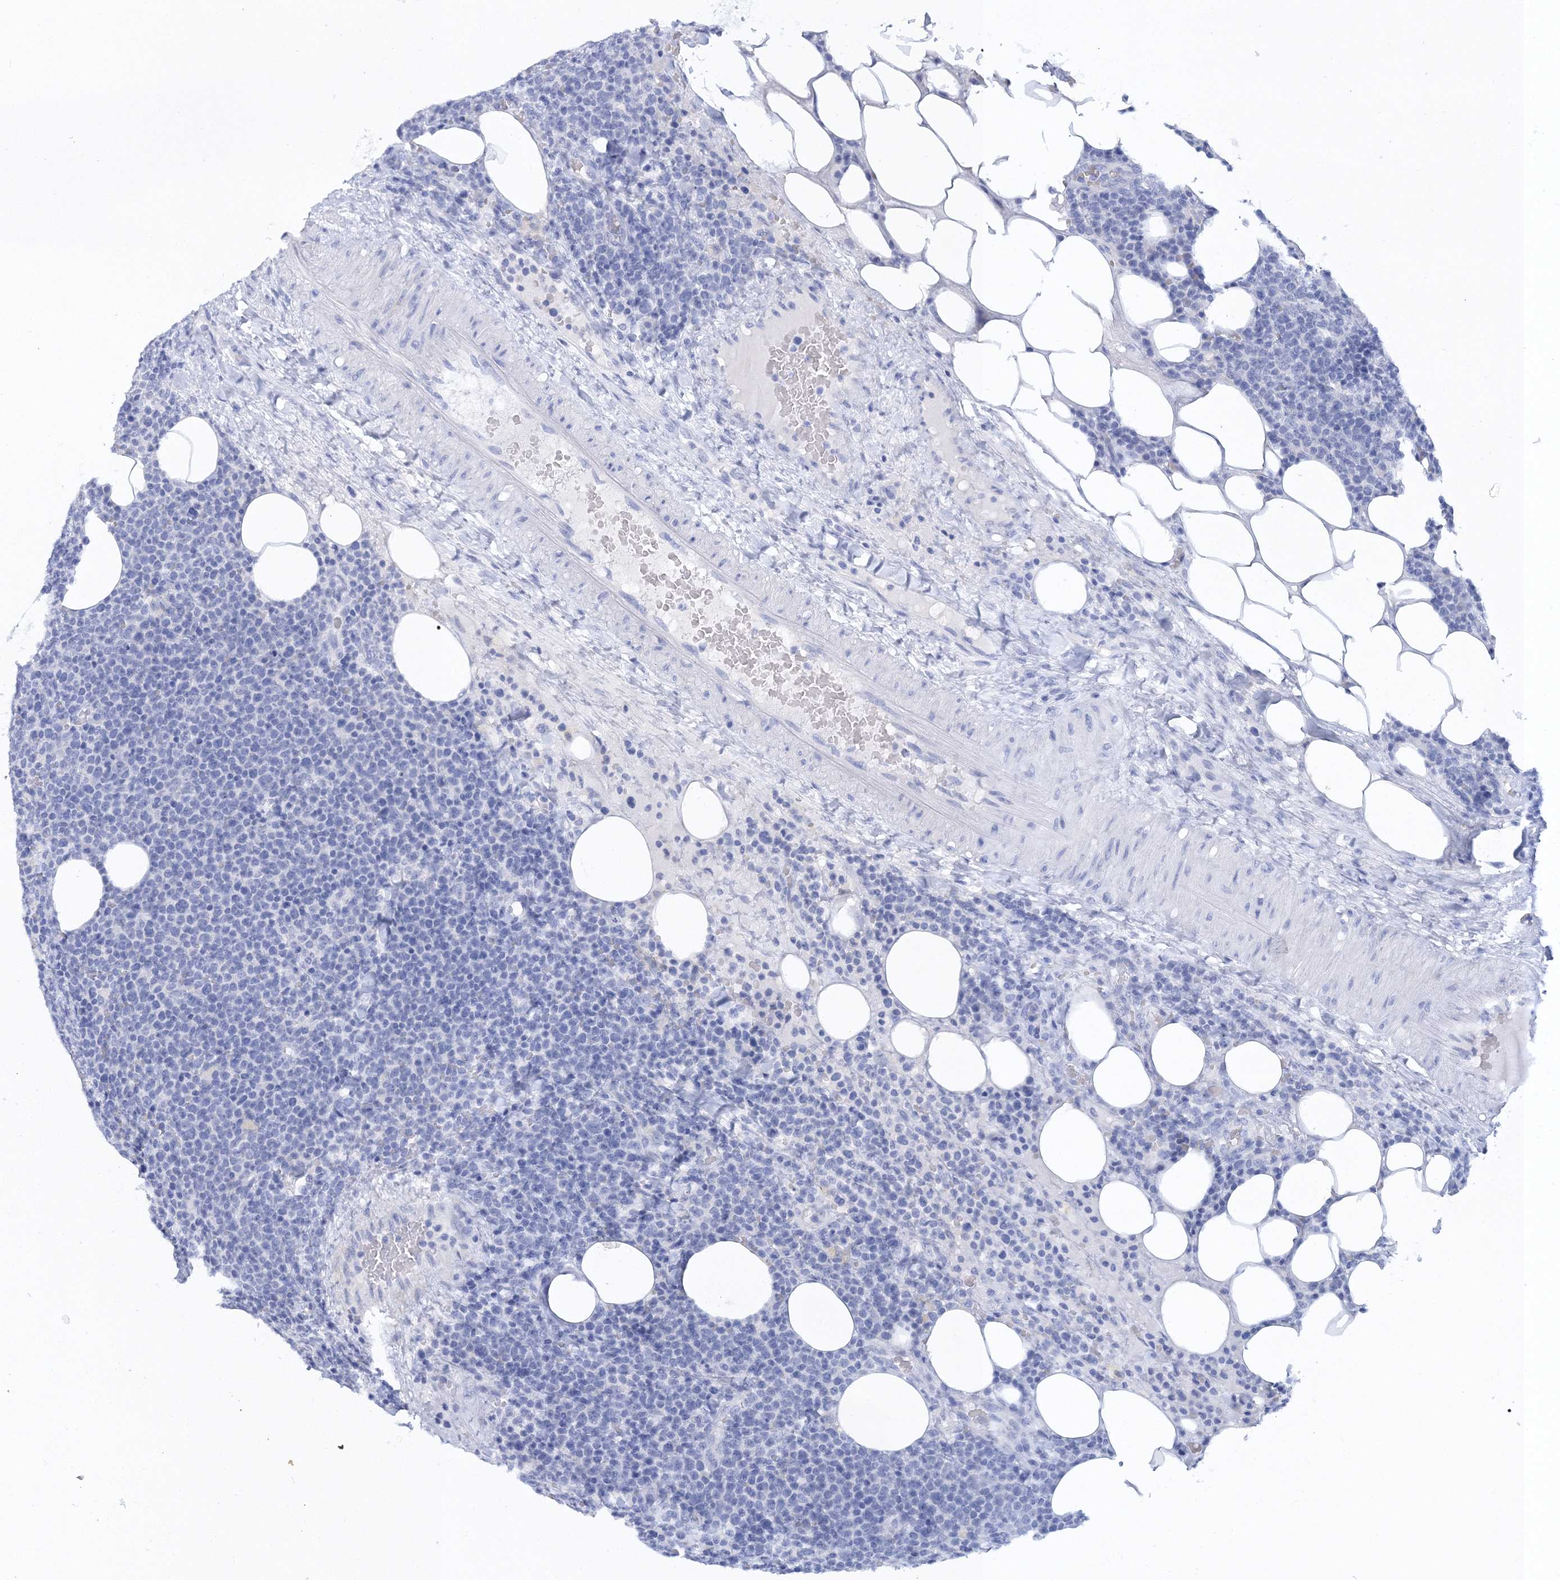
{"staining": {"intensity": "negative", "quantity": "none", "location": "none"}, "tissue": "lymphoma", "cell_type": "Tumor cells", "image_type": "cancer", "snomed": [{"axis": "morphology", "description": "Malignant lymphoma, non-Hodgkin's type, High grade"}, {"axis": "topography", "description": "Lymph node"}], "caption": "IHC histopathology image of neoplastic tissue: human high-grade malignant lymphoma, non-Hodgkin's type stained with DAB (3,3'-diaminobenzidine) demonstrates no significant protein positivity in tumor cells.", "gene": "MYOZ2", "patient": {"sex": "male", "age": 61}}